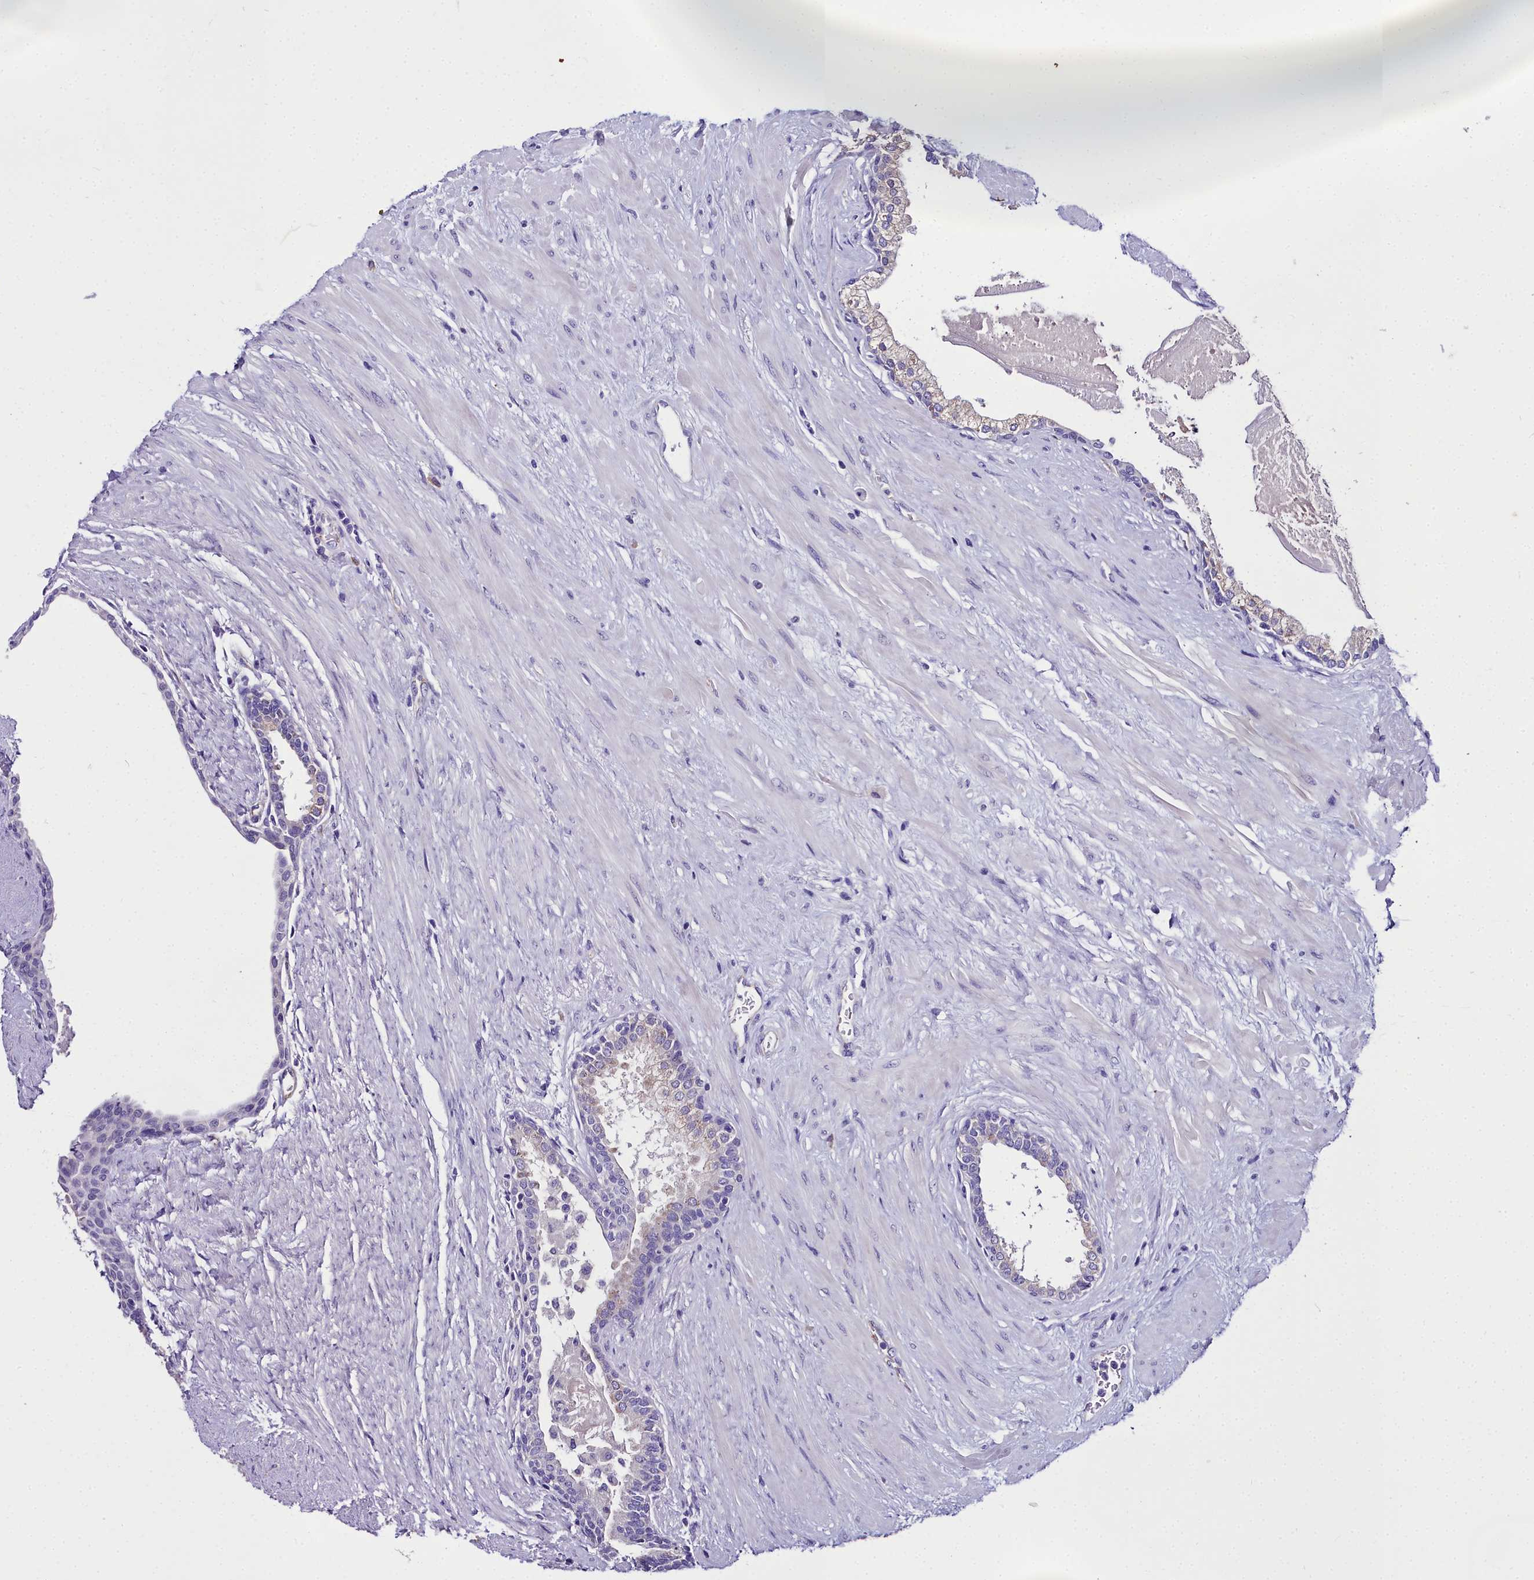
{"staining": {"intensity": "negative", "quantity": "none", "location": "none"}, "tissue": "prostate", "cell_type": "Glandular cells", "image_type": "normal", "snomed": [{"axis": "morphology", "description": "Normal tissue, NOS"}, {"axis": "topography", "description": "Prostate"}], "caption": "Immunohistochemical staining of normal human prostate displays no significant expression in glandular cells. Nuclei are stained in blue.", "gene": "MS4A18", "patient": {"sex": "male", "age": 57}}